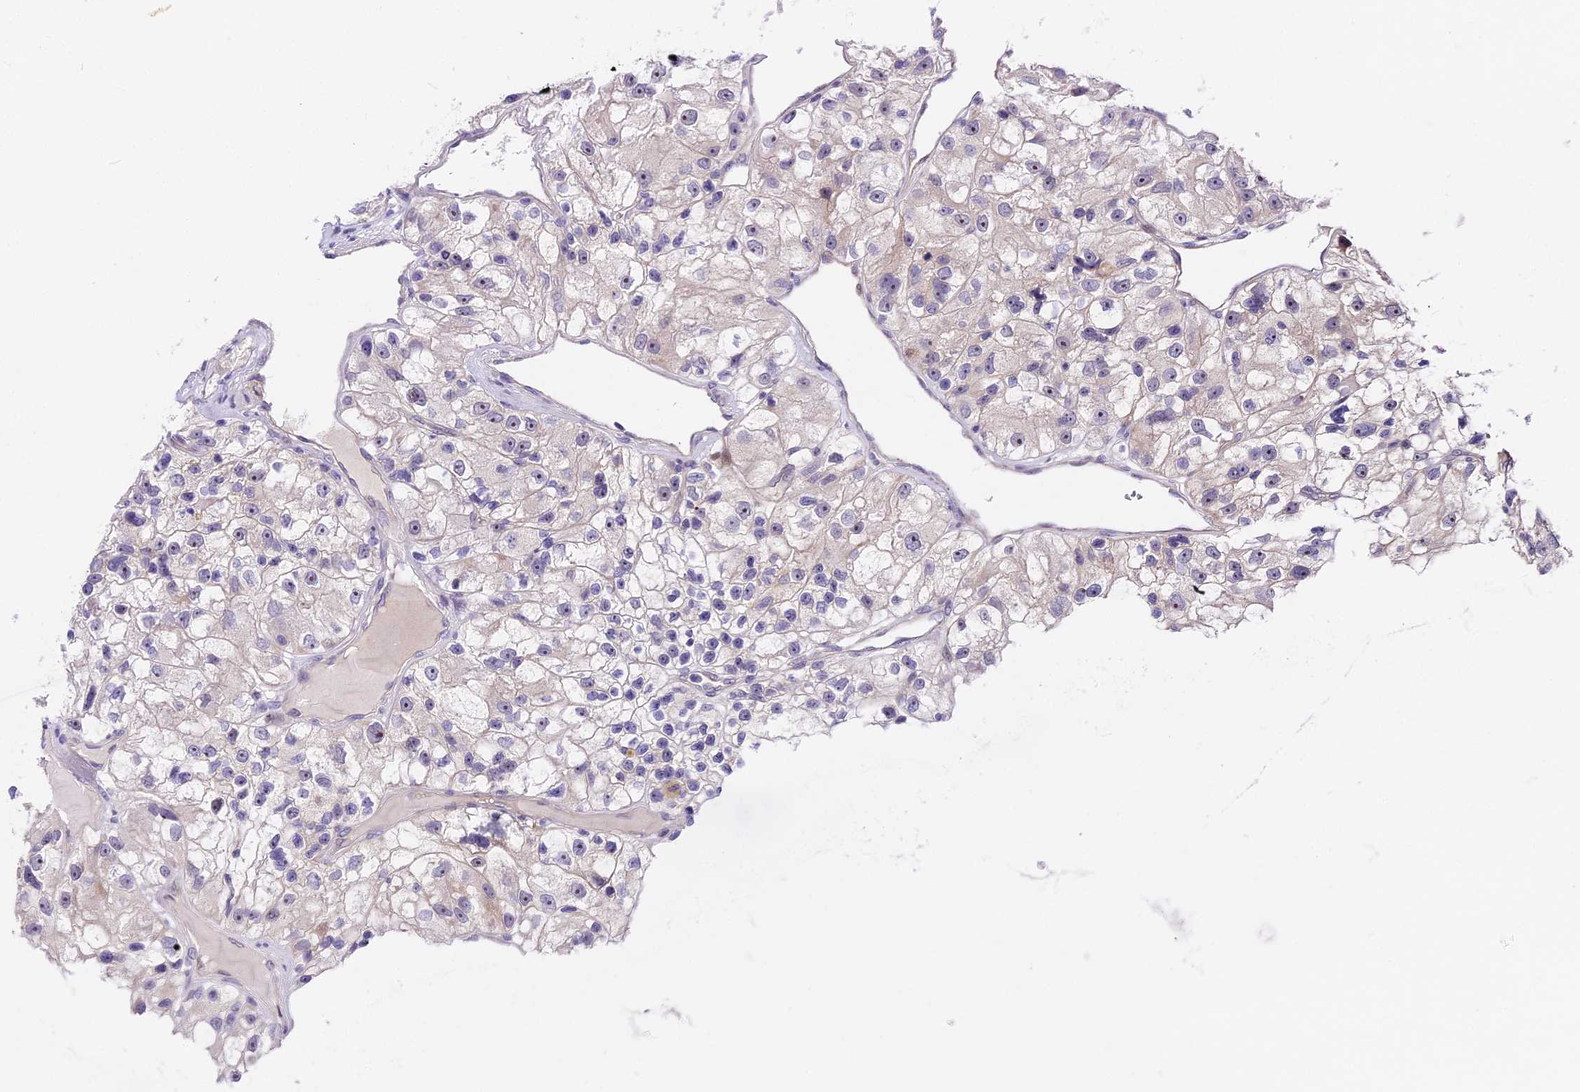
{"staining": {"intensity": "moderate", "quantity": "<25%", "location": "nuclear"}, "tissue": "renal cancer", "cell_type": "Tumor cells", "image_type": "cancer", "snomed": [{"axis": "morphology", "description": "Adenocarcinoma, NOS"}, {"axis": "topography", "description": "Kidney"}], "caption": "This is a photomicrograph of immunohistochemistry staining of renal cancer, which shows moderate expression in the nuclear of tumor cells.", "gene": "MIDN", "patient": {"sex": "female", "age": 57}}